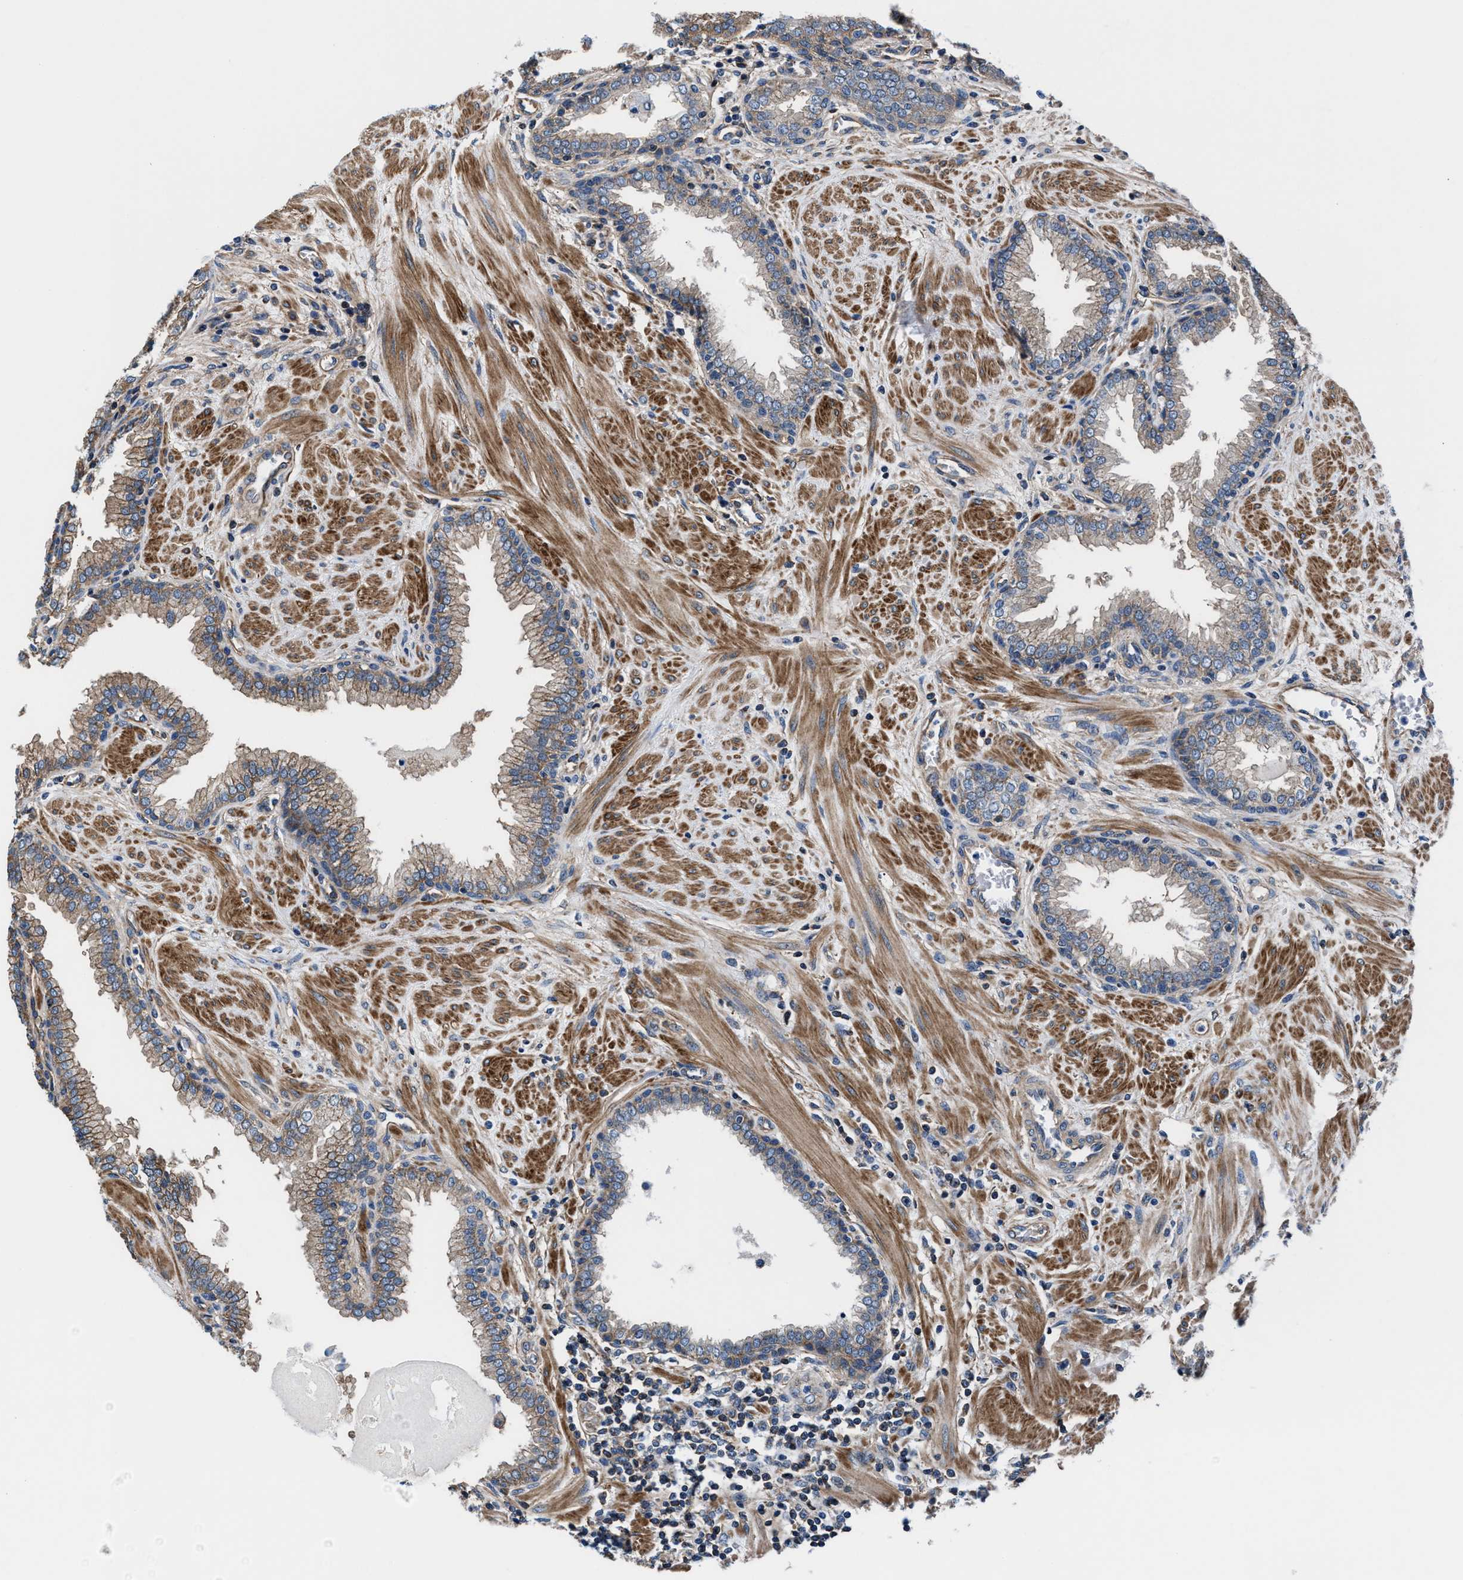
{"staining": {"intensity": "moderate", "quantity": "25%-75%", "location": "cytoplasmic/membranous"}, "tissue": "prostate", "cell_type": "Glandular cells", "image_type": "normal", "snomed": [{"axis": "morphology", "description": "Normal tissue, NOS"}, {"axis": "topography", "description": "Prostate"}], "caption": "Moderate cytoplasmic/membranous staining is appreciated in about 25%-75% of glandular cells in unremarkable prostate.", "gene": "NKTR", "patient": {"sex": "male", "age": 51}}